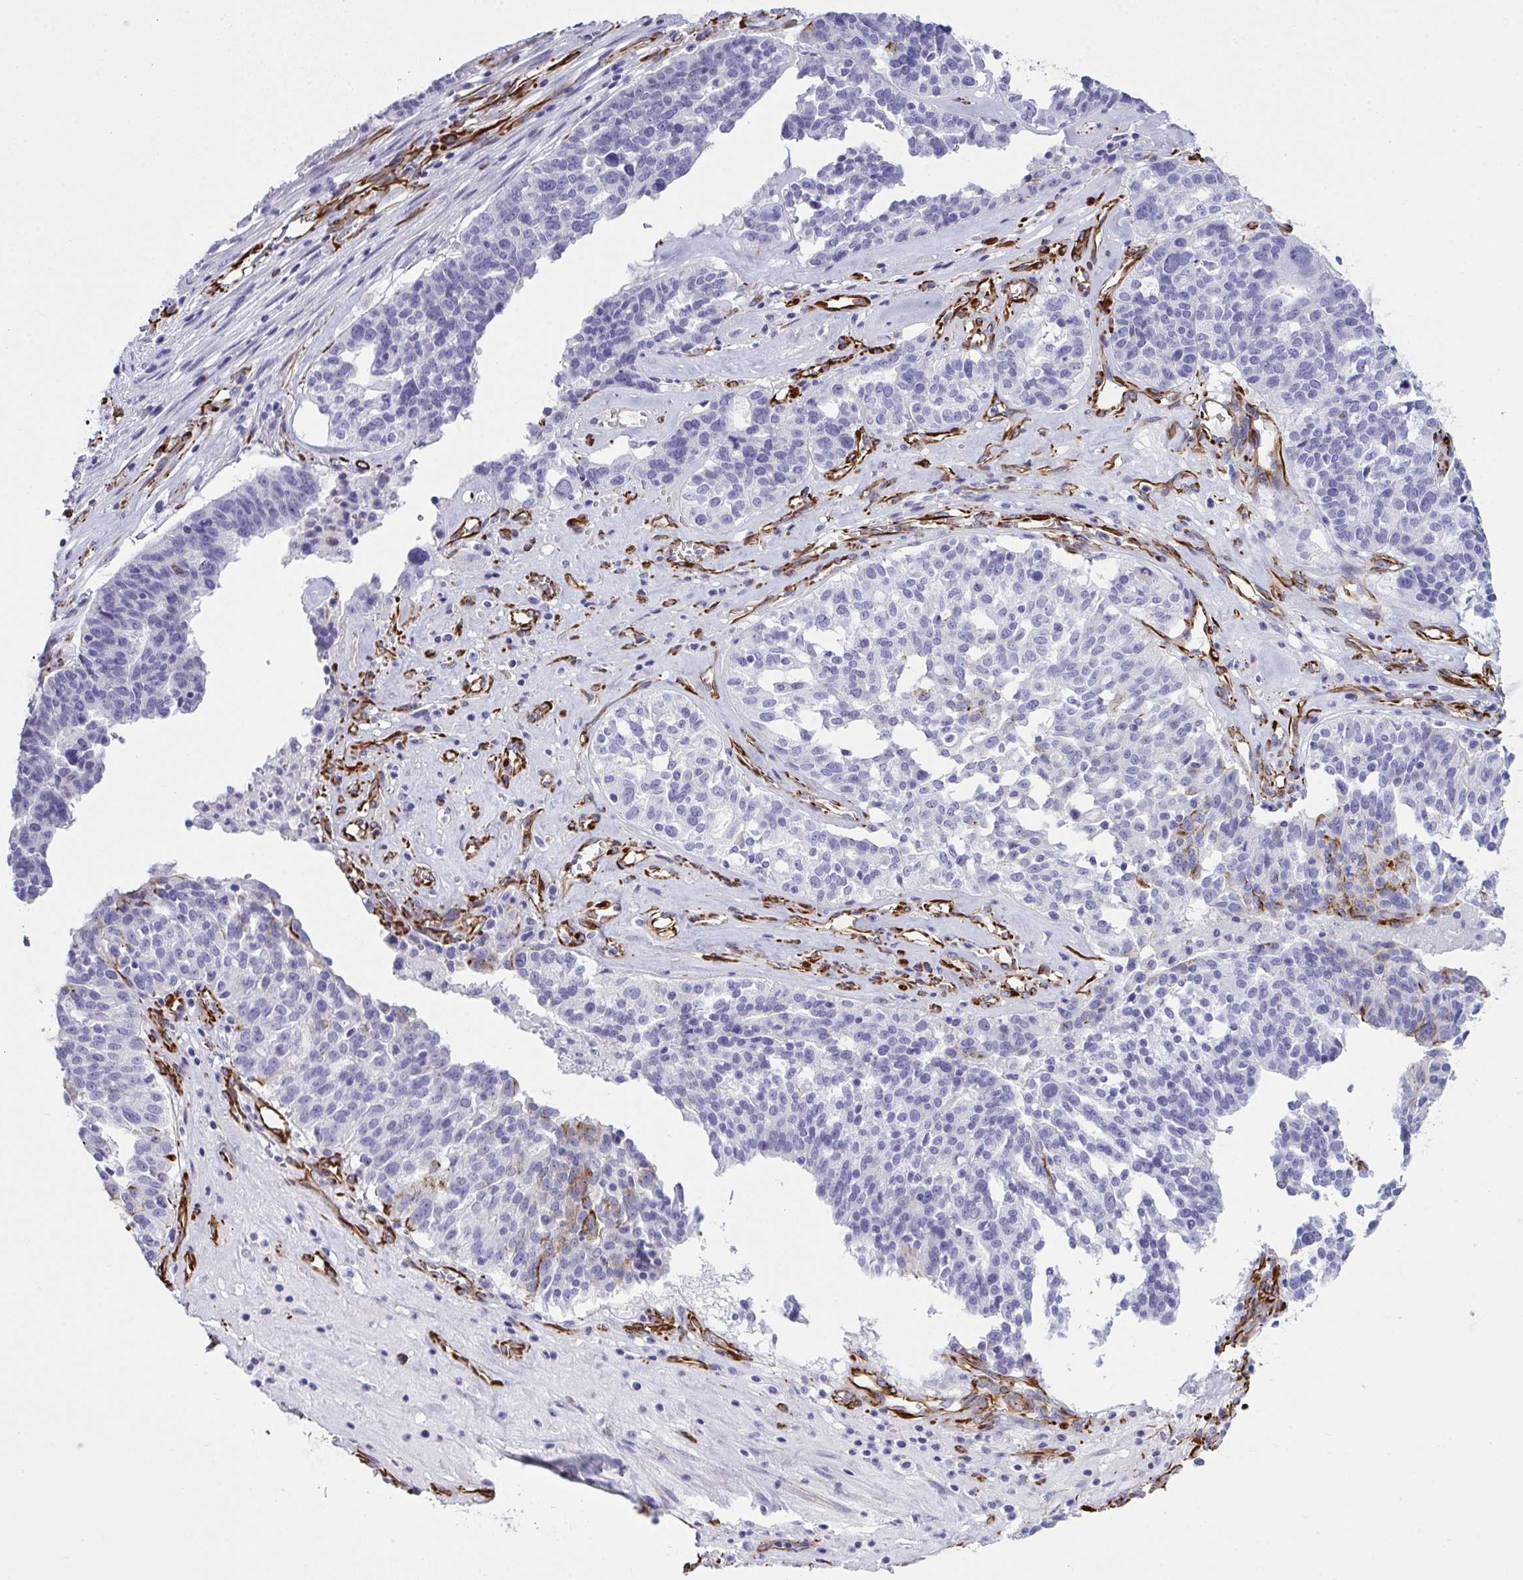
{"staining": {"intensity": "negative", "quantity": "none", "location": "none"}, "tissue": "ovarian cancer", "cell_type": "Tumor cells", "image_type": "cancer", "snomed": [{"axis": "morphology", "description": "Cystadenocarcinoma, serous, NOS"}, {"axis": "topography", "description": "Ovary"}], "caption": "The micrograph displays no staining of tumor cells in ovarian cancer.", "gene": "SLC35B1", "patient": {"sex": "female", "age": 59}}